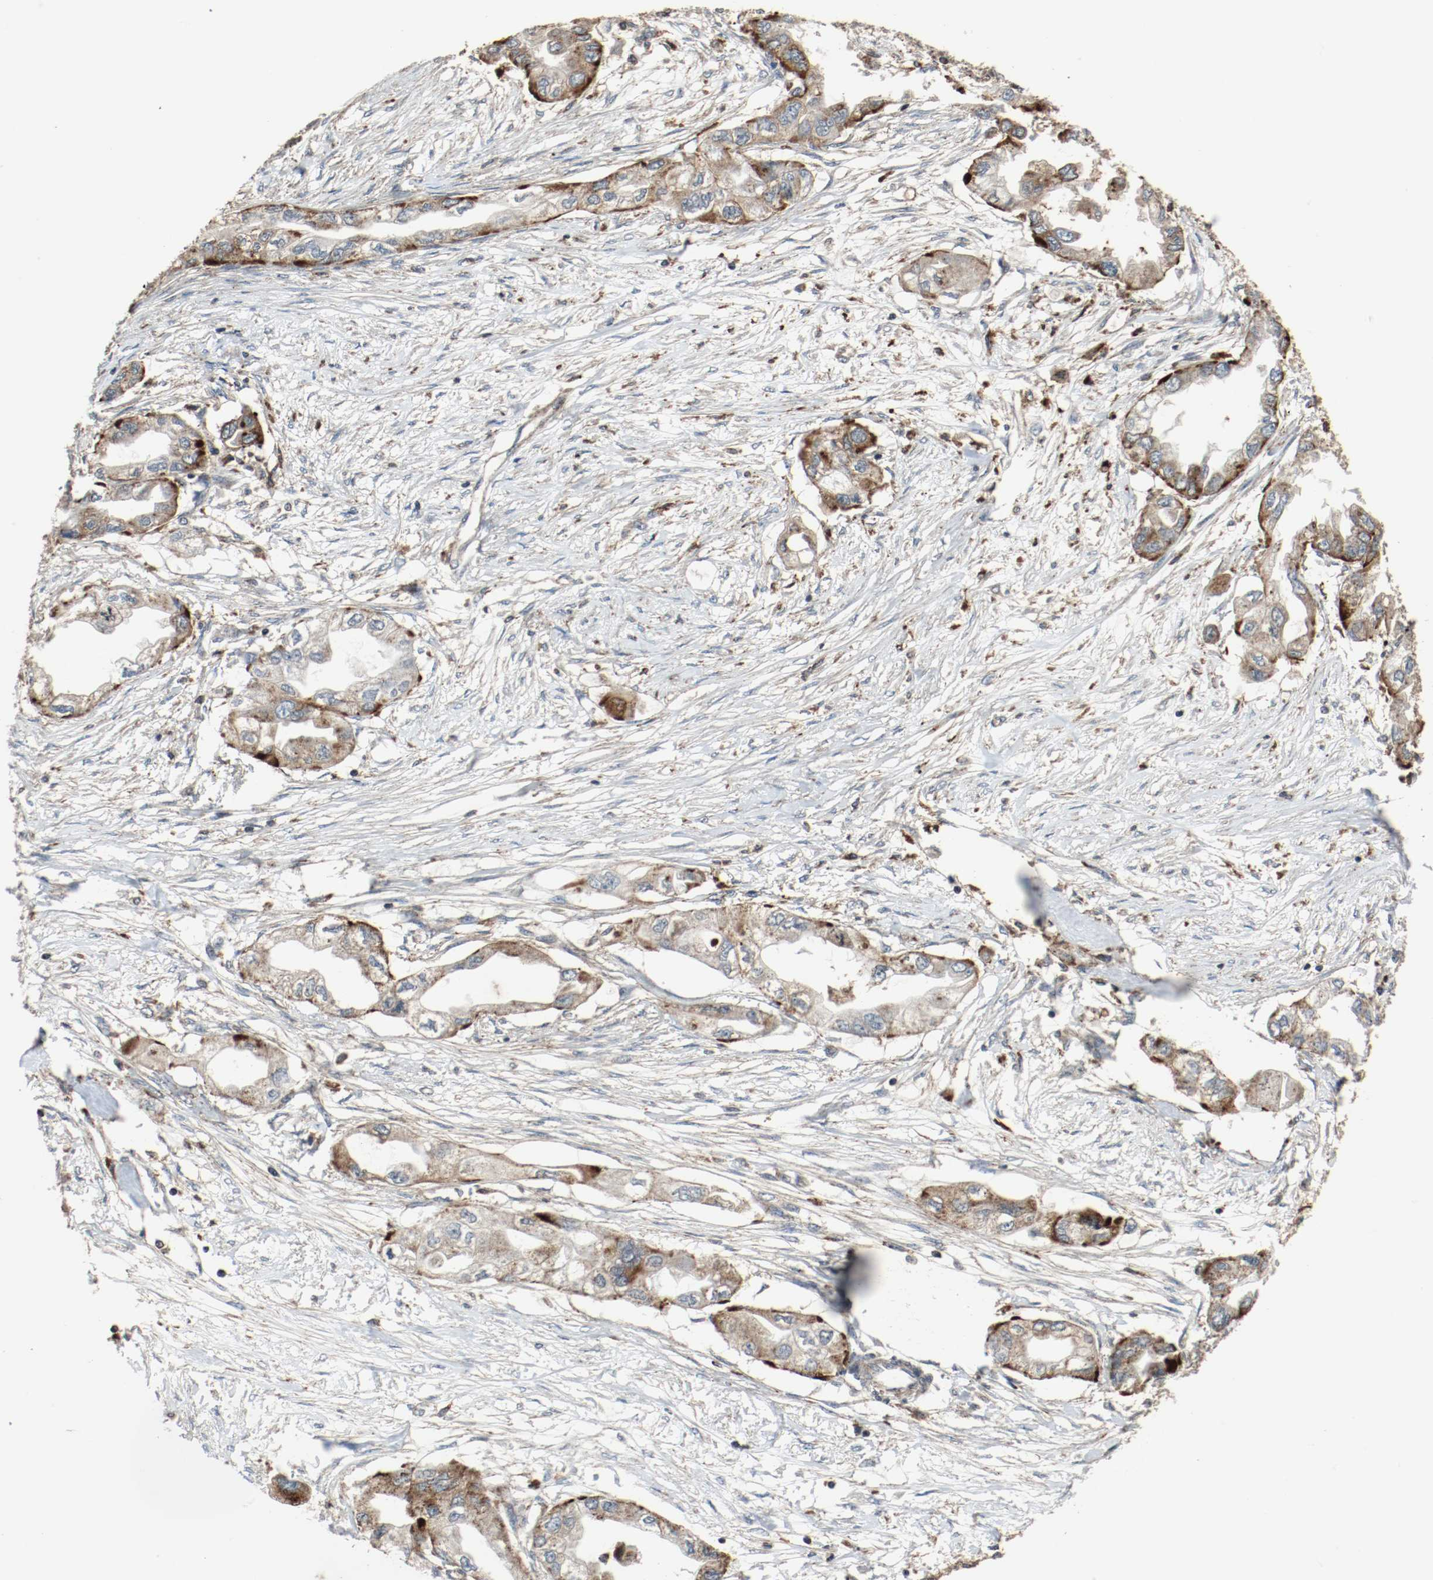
{"staining": {"intensity": "moderate", "quantity": ">75%", "location": "cytoplasmic/membranous"}, "tissue": "endometrial cancer", "cell_type": "Tumor cells", "image_type": "cancer", "snomed": [{"axis": "morphology", "description": "Adenocarcinoma, NOS"}, {"axis": "topography", "description": "Endometrium"}], "caption": "Immunohistochemistry (IHC) micrograph of human endometrial cancer (adenocarcinoma) stained for a protein (brown), which reveals medium levels of moderate cytoplasmic/membranous staining in approximately >75% of tumor cells.", "gene": "LAMP2", "patient": {"sex": "female", "age": 67}}